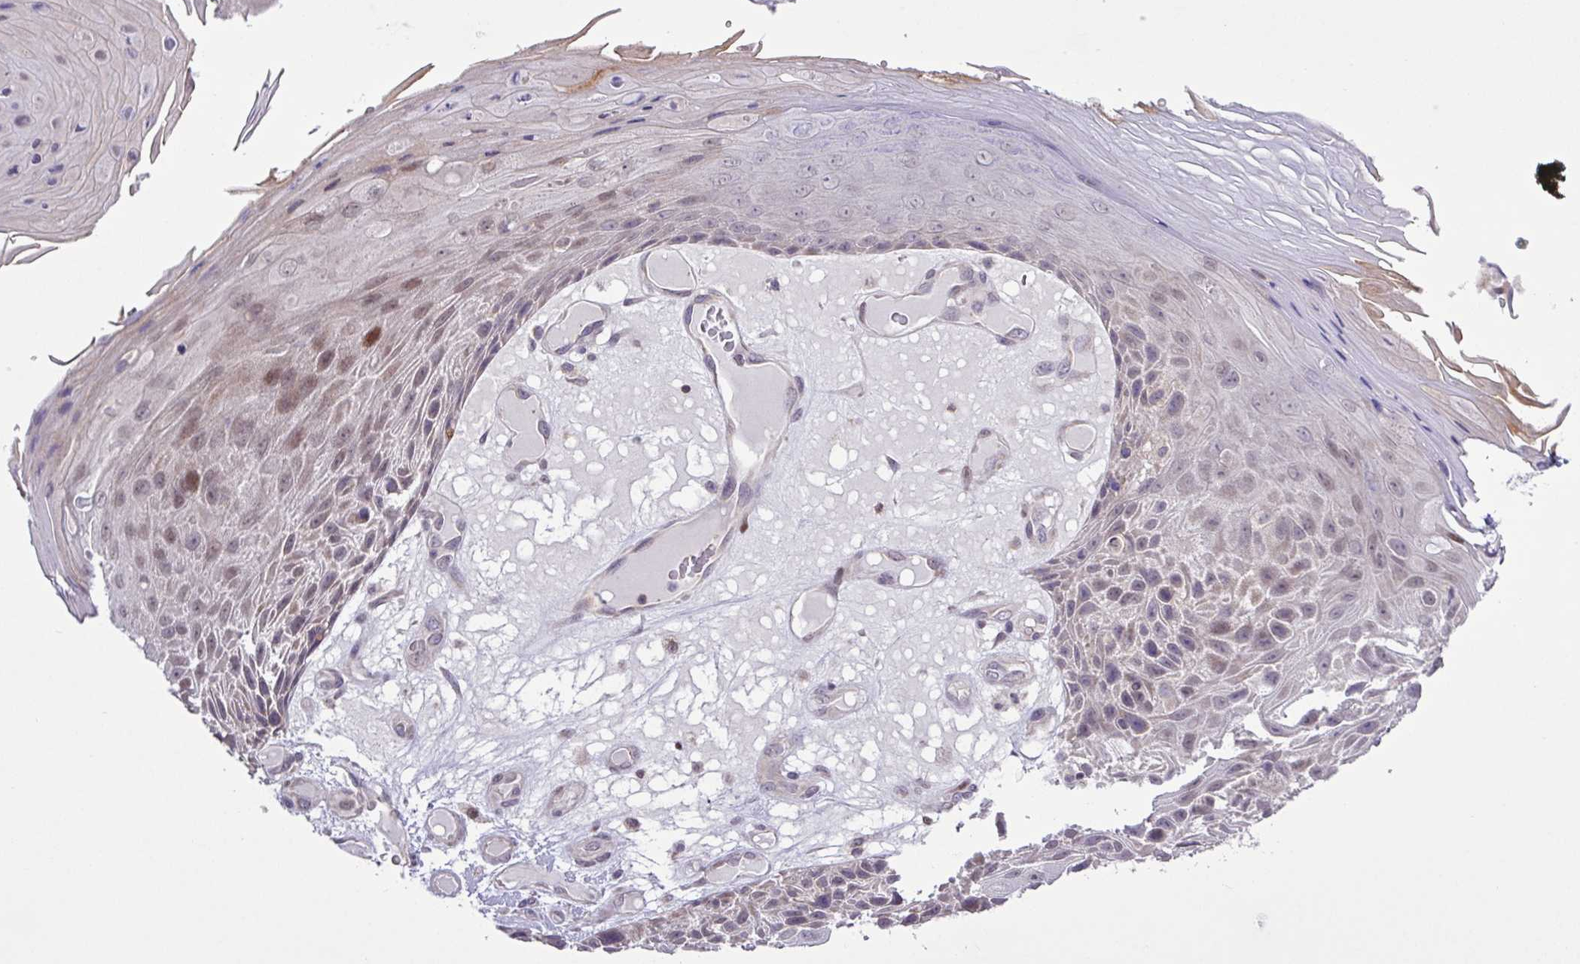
{"staining": {"intensity": "moderate", "quantity": "<25%", "location": "nuclear"}, "tissue": "skin cancer", "cell_type": "Tumor cells", "image_type": "cancer", "snomed": [{"axis": "morphology", "description": "Squamous cell carcinoma, NOS"}, {"axis": "topography", "description": "Skin"}], "caption": "This is a photomicrograph of immunohistochemistry staining of skin cancer, which shows moderate expression in the nuclear of tumor cells.", "gene": "RTL3", "patient": {"sex": "female", "age": 88}}